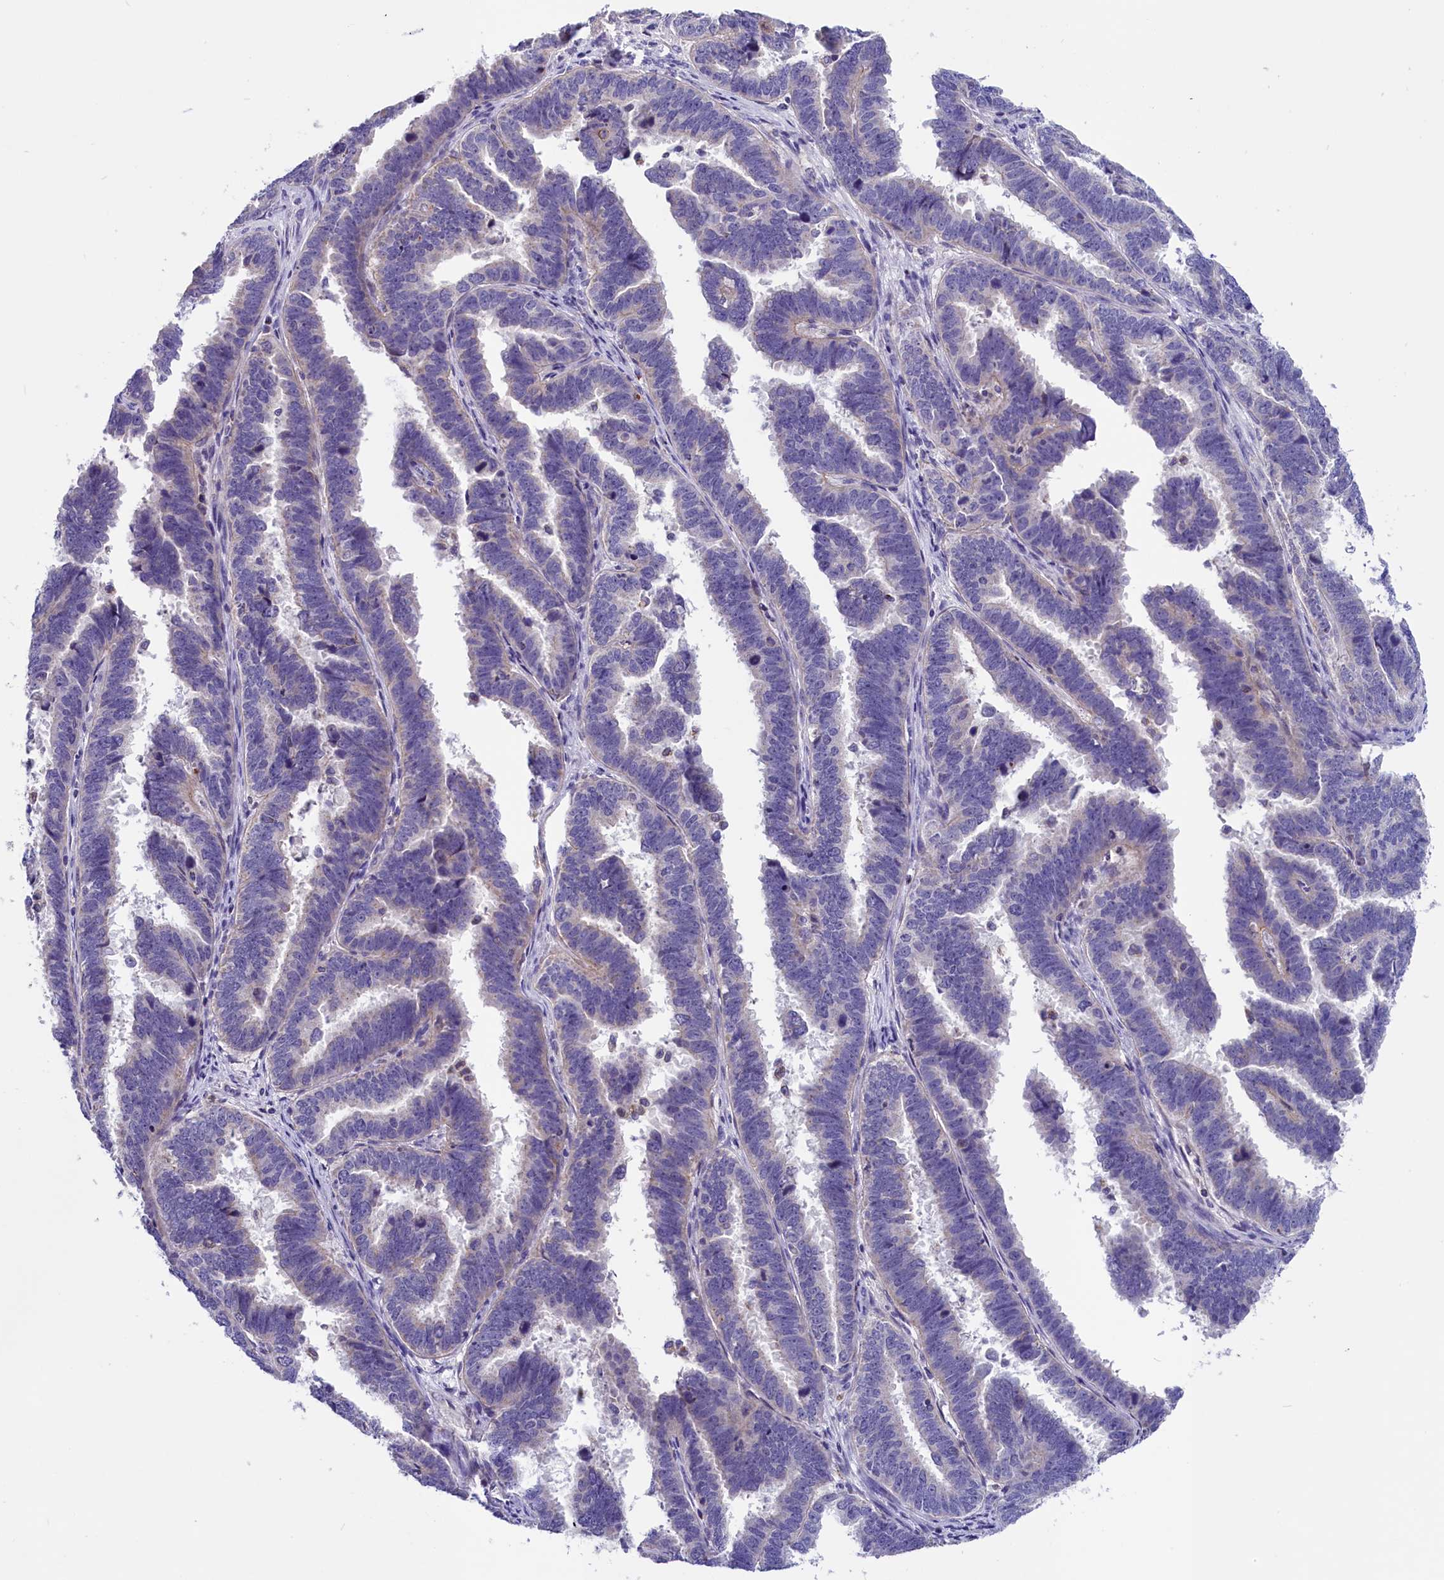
{"staining": {"intensity": "negative", "quantity": "none", "location": "none"}, "tissue": "endometrial cancer", "cell_type": "Tumor cells", "image_type": "cancer", "snomed": [{"axis": "morphology", "description": "Adenocarcinoma, NOS"}, {"axis": "topography", "description": "Endometrium"}], "caption": "IHC micrograph of neoplastic tissue: human endometrial cancer (adenocarcinoma) stained with DAB reveals no significant protein staining in tumor cells.", "gene": "ABAT", "patient": {"sex": "female", "age": 75}}